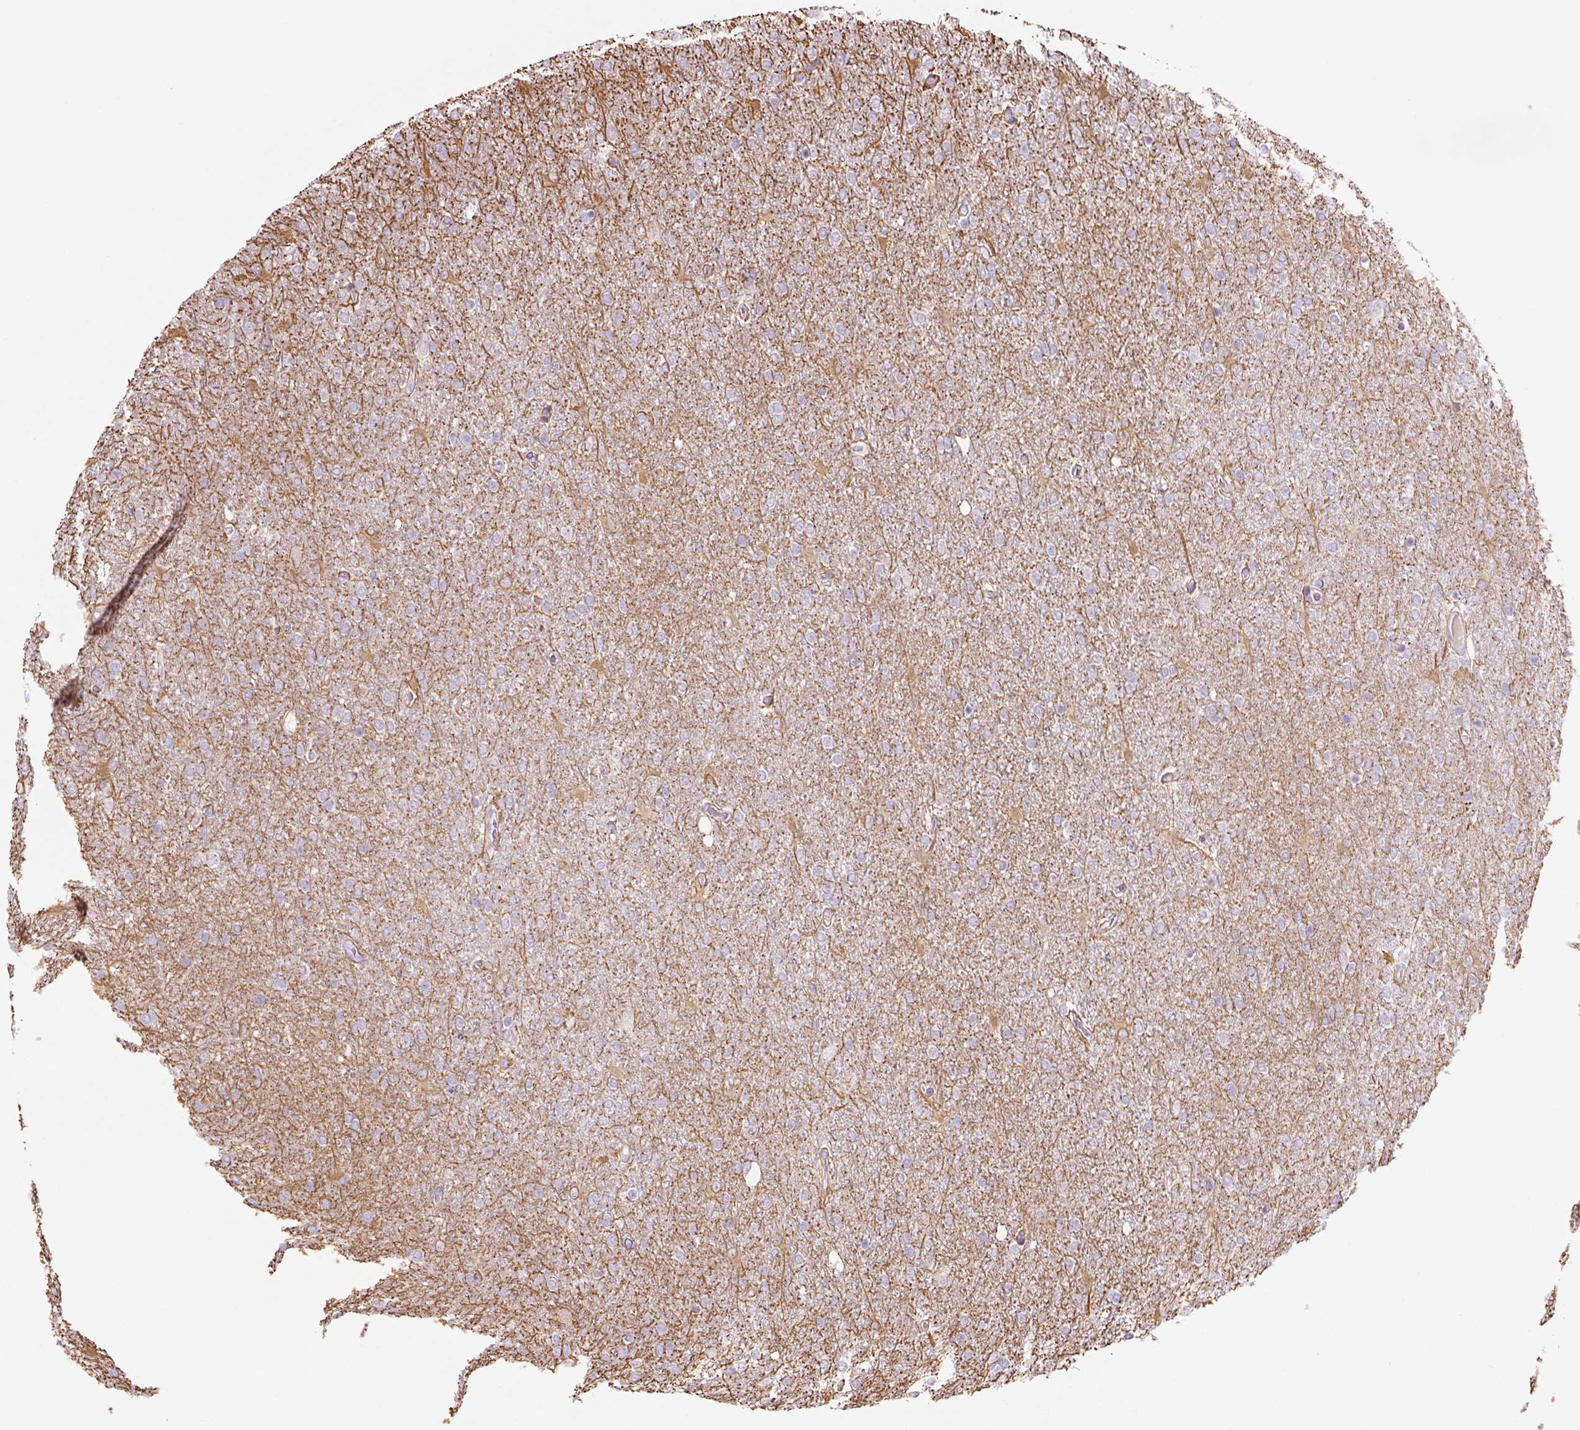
{"staining": {"intensity": "negative", "quantity": "none", "location": "none"}, "tissue": "glioma", "cell_type": "Tumor cells", "image_type": "cancer", "snomed": [{"axis": "morphology", "description": "Glioma, malignant, High grade"}, {"axis": "topography", "description": "Cerebral cortex"}], "caption": "The micrograph exhibits no staining of tumor cells in malignant high-grade glioma. (DAB (3,3'-diaminobenzidine) IHC visualized using brightfield microscopy, high magnification).", "gene": "TENM4", "patient": {"sex": "male", "age": 70}}